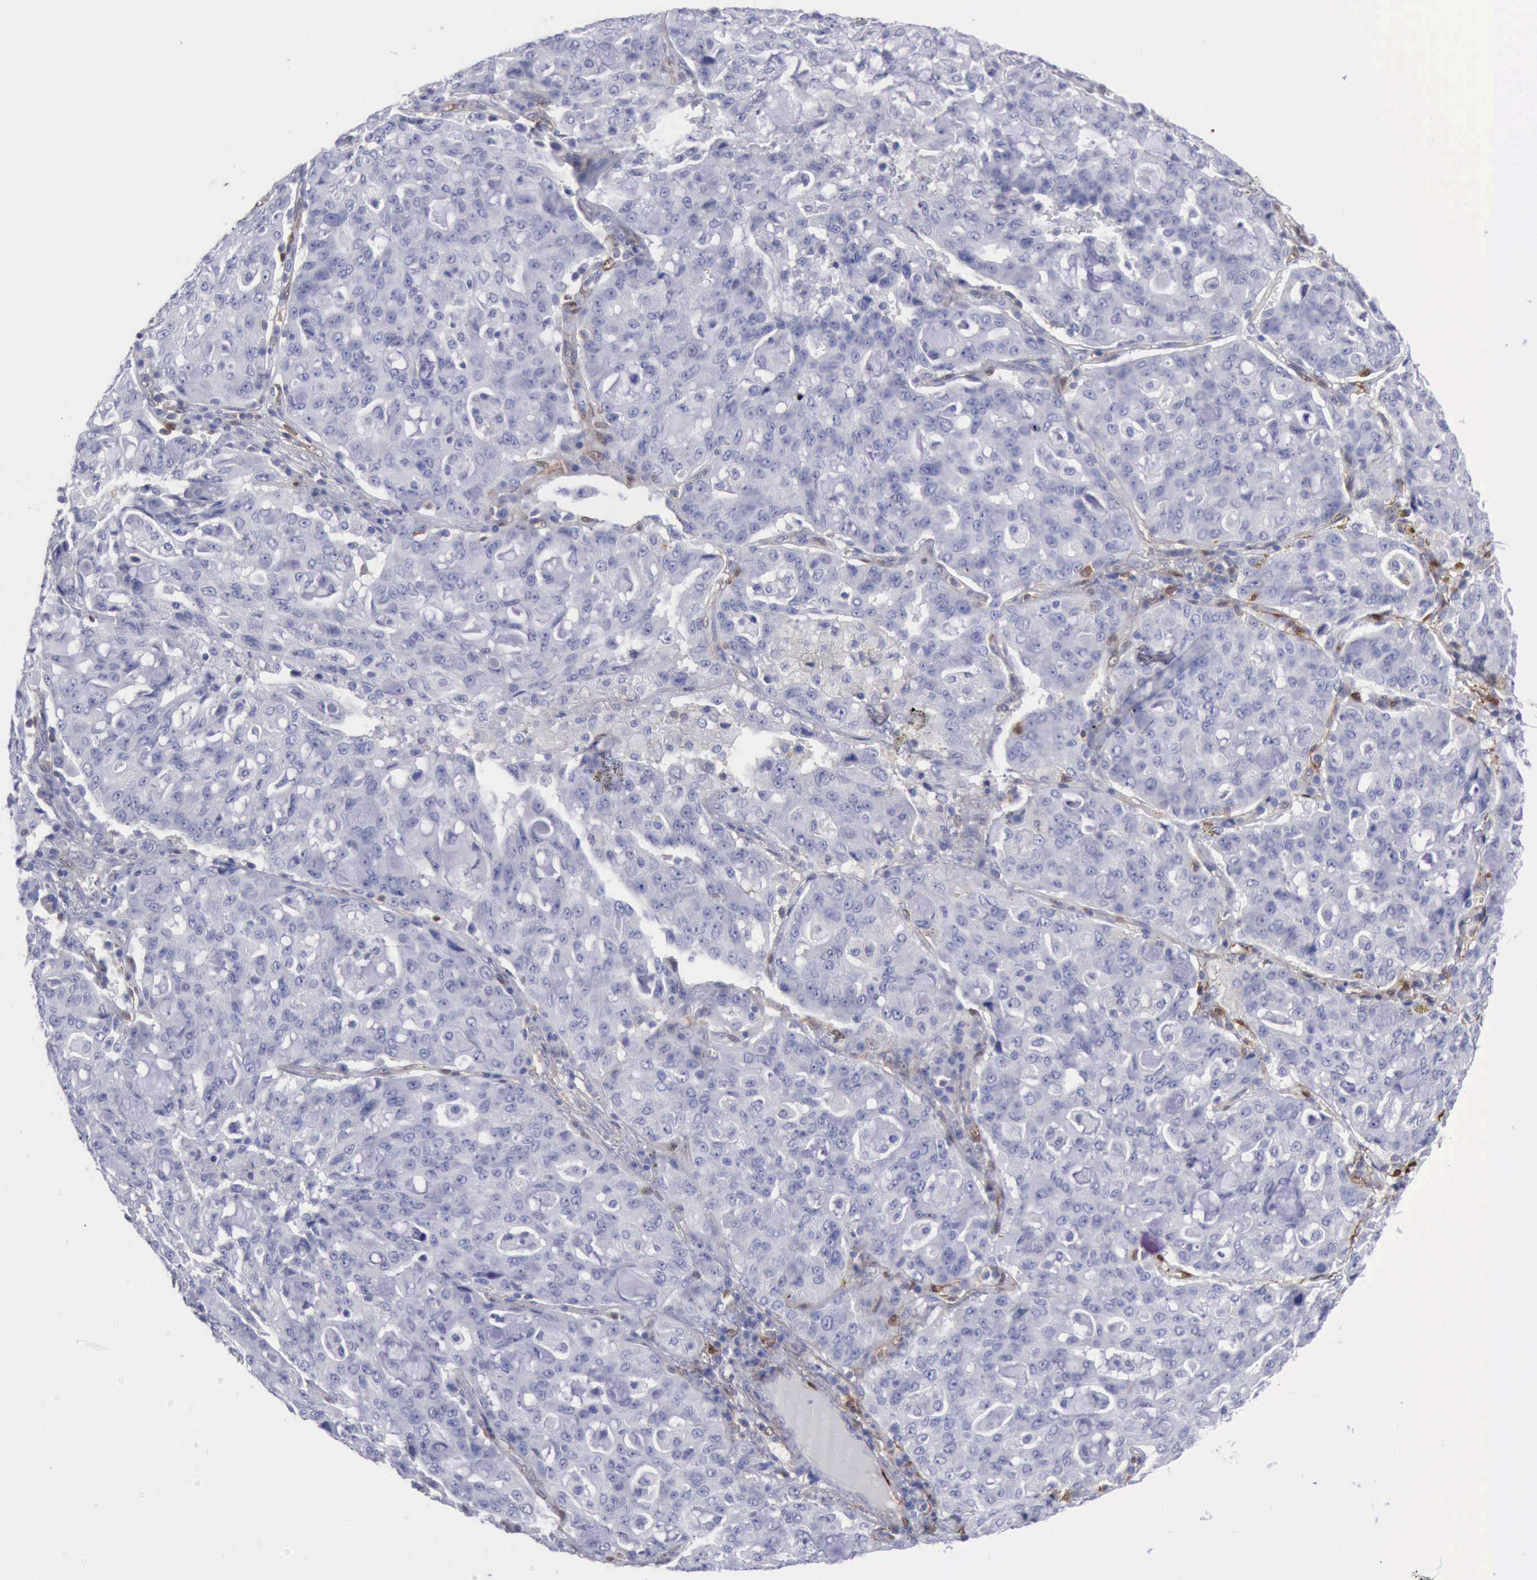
{"staining": {"intensity": "negative", "quantity": "none", "location": "none"}, "tissue": "lung cancer", "cell_type": "Tumor cells", "image_type": "cancer", "snomed": [{"axis": "morphology", "description": "Adenocarcinoma, NOS"}, {"axis": "topography", "description": "Lung"}], "caption": "Immunohistochemical staining of lung adenocarcinoma reveals no significant staining in tumor cells.", "gene": "FHL1", "patient": {"sex": "female", "age": 44}}